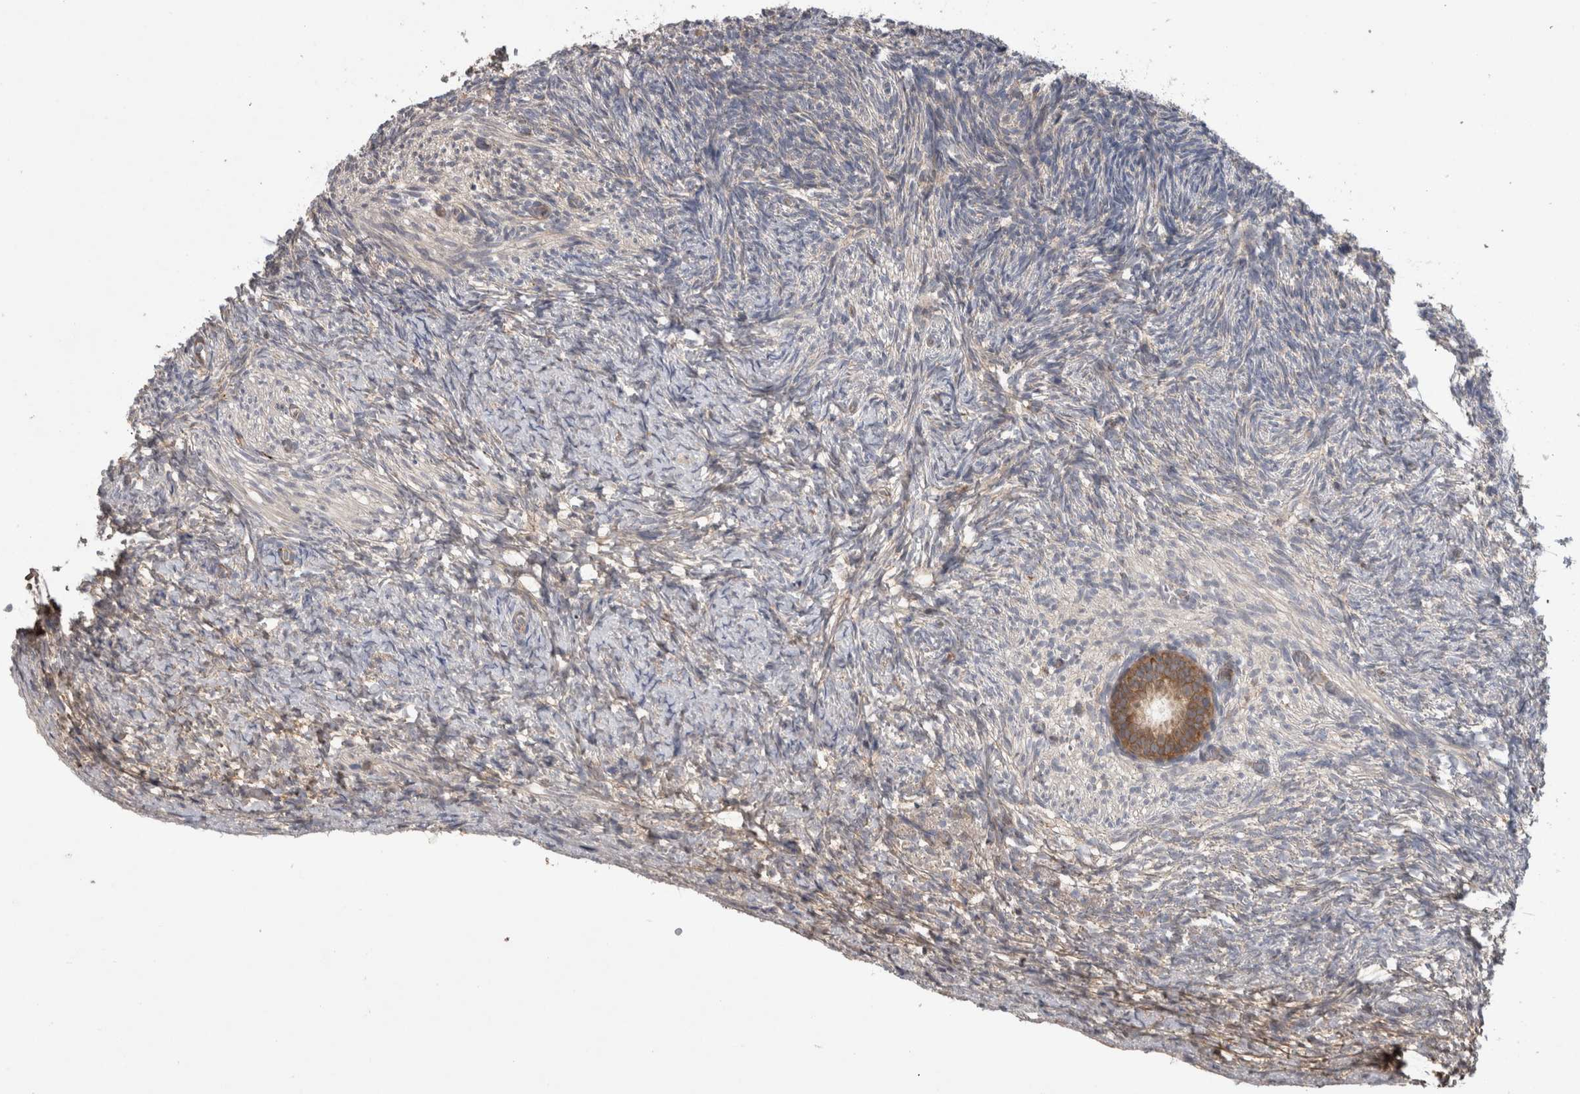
{"staining": {"intensity": "moderate", "quantity": ">75%", "location": "cytoplasmic/membranous"}, "tissue": "ovary", "cell_type": "Follicle cells", "image_type": "normal", "snomed": [{"axis": "morphology", "description": "Normal tissue, NOS"}, {"axis": "topography", "description": "Ovary"}], "caption": "Moderate cytoplasmic/membranous protein expression is present in approximately >75% of follicle cells in ovary.", "gene": "TARBP1", "patient": {"sex": "female", "age": 34}}